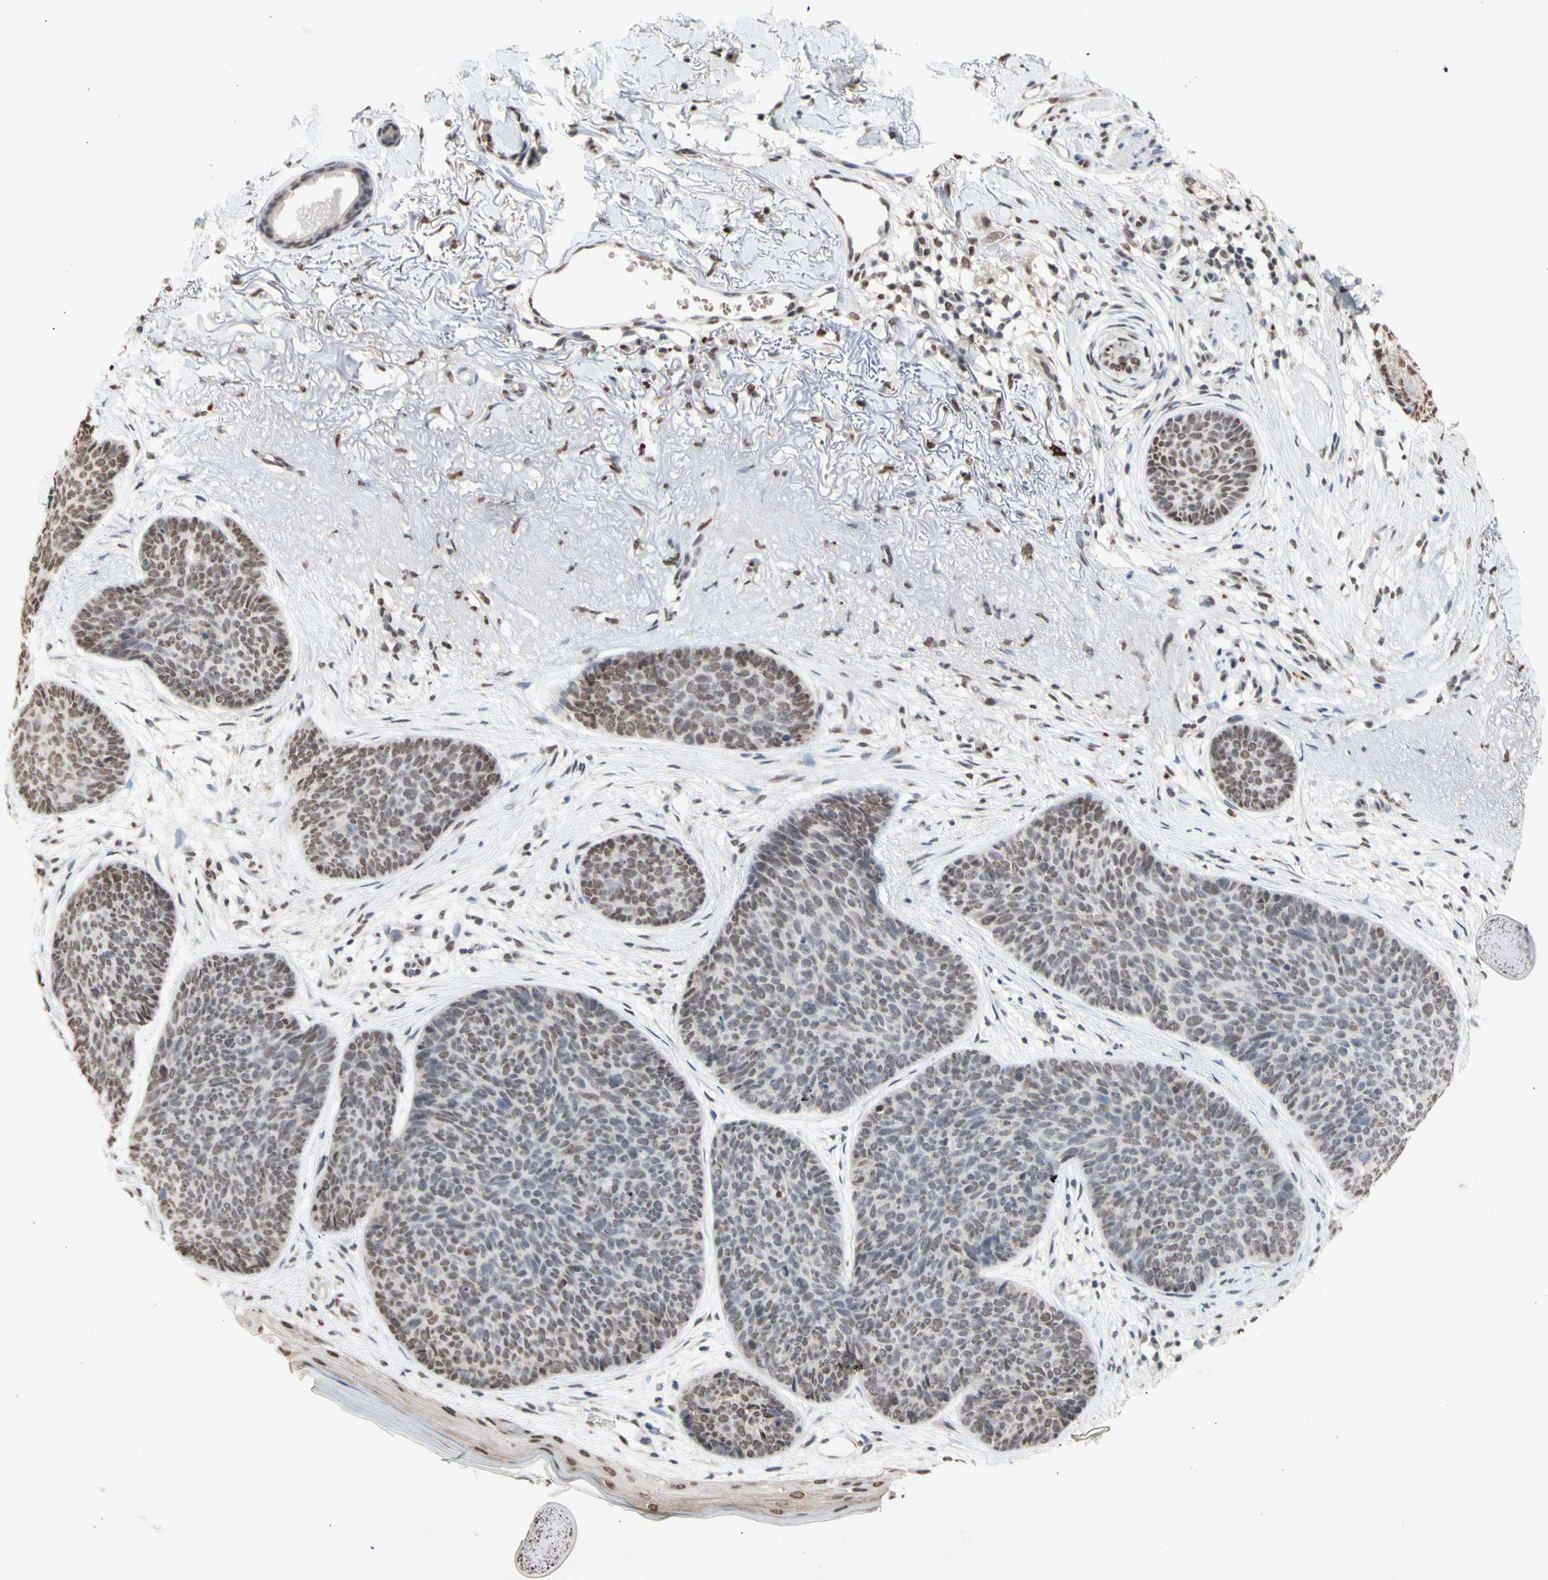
{"staining": {"intensity": "weak", "quantity": ">75%", "location": "nuclear"}, "tissue": "skin cancer", "cell_type": "Tumor cells", "image_type": "cancer", "snomed": [{"axis": "morphology", "description": "Normal tissue, NOS"}, {"axis": "morphology", "description": "Basal cell carcinoma"}, {"axis": "topography", "description": "Skin"}], "caption": "Skin cancer (basal cell carcinoma) tissue displays weak nuclear staining in approximately >75% of tumor cells", "gene": "SFPQ", "patient": {"sex": "female", "age": 70}}